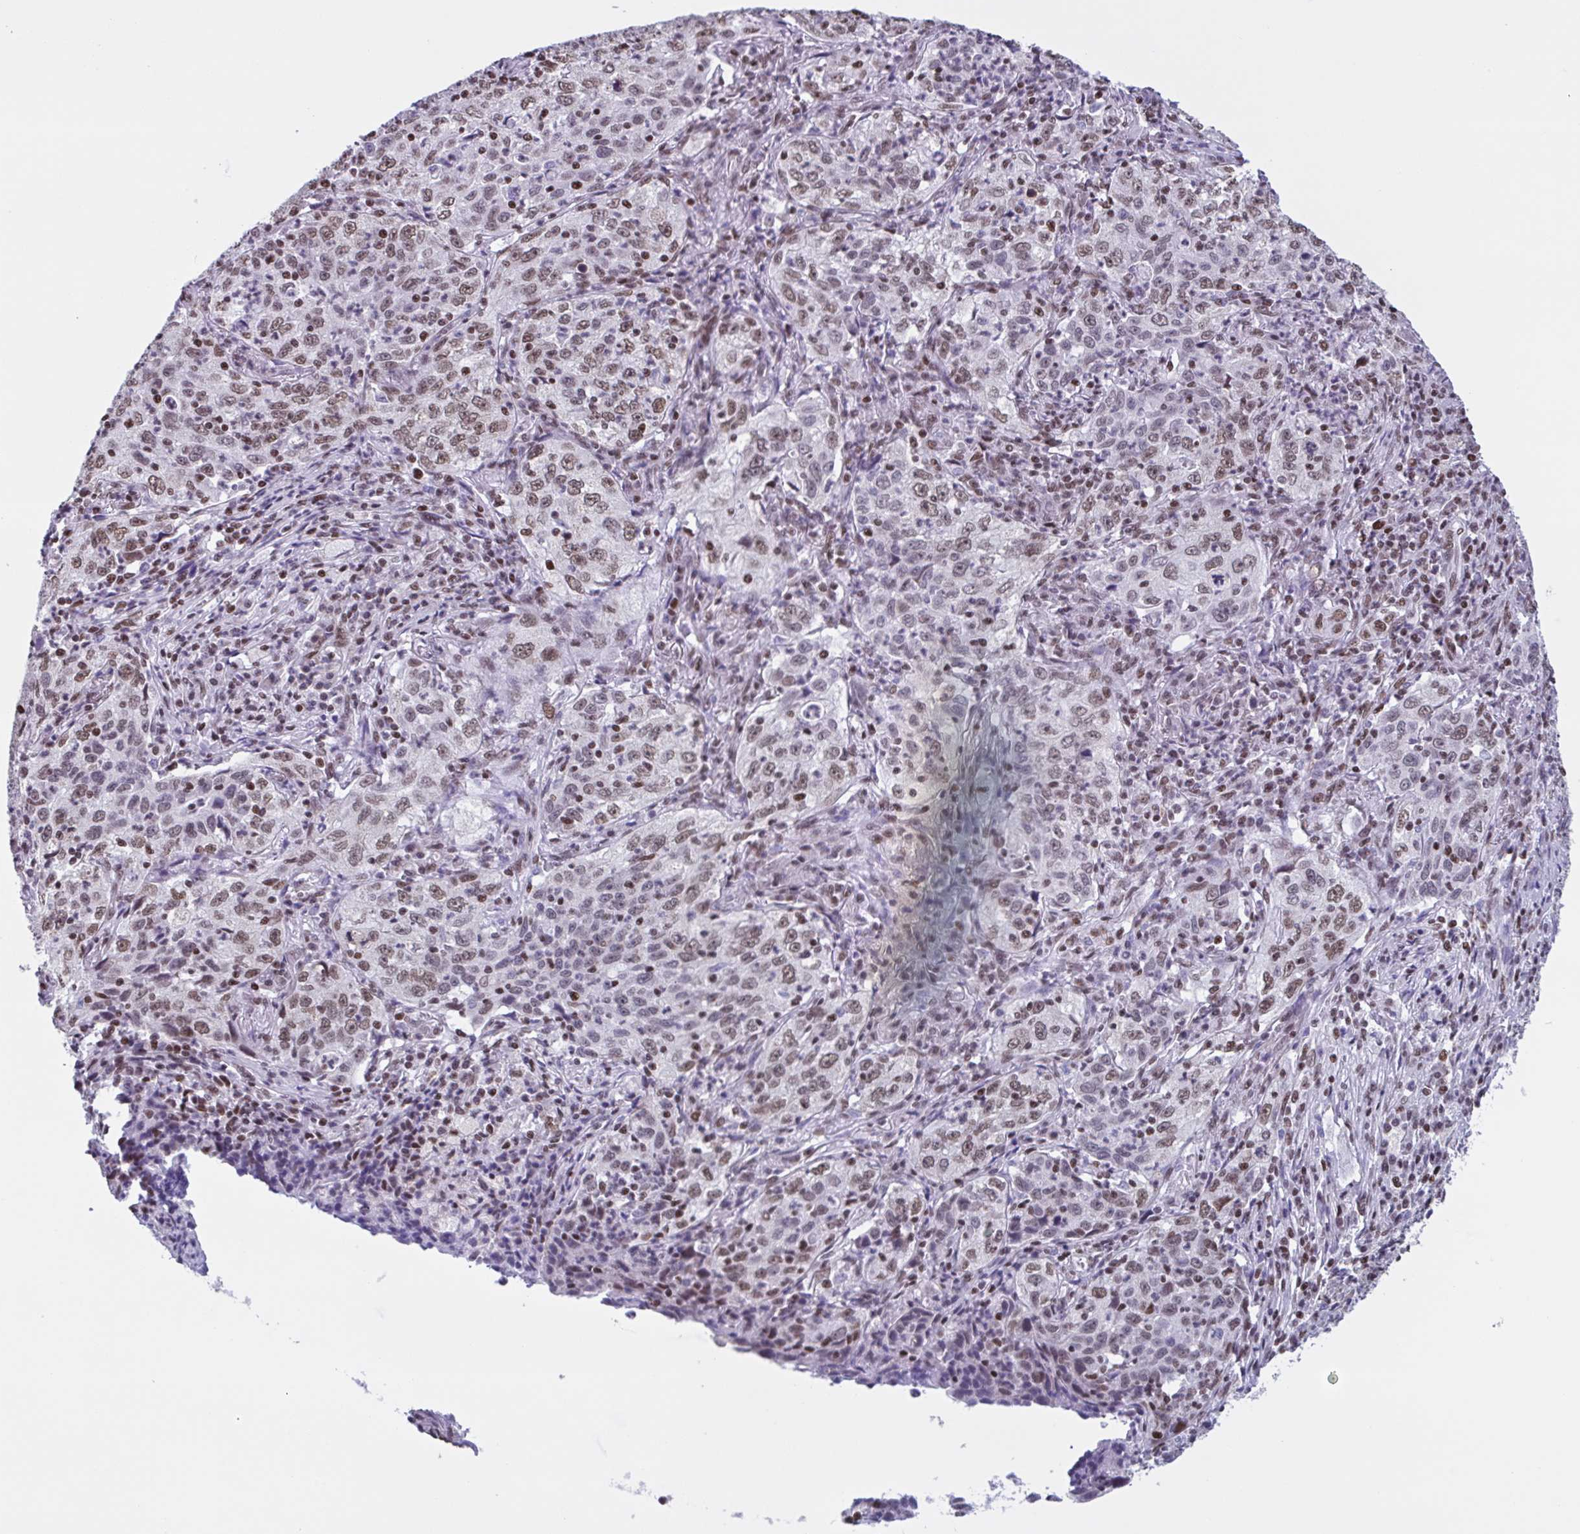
{"staining": {"intensity": "weak", "quantity": ">75%", "location": "nuclear"}, "tissue": "lung cancer", "cell_type": "Tumor cells", "image_type": "cancer", "snomed": [{"axis": "morphology", "description": "Squamous cell carcinoma, NOS"}, {"axis": "topography", "description": "Lung"}], "caption": "The photomicrograph demonstrates immunohistochemical staining of lung cancer. There is weak nuclear staining is present in about >75% of tumor cells.", "gene": "TIMM21", "patient": {"sex": "male", "age": 71}}